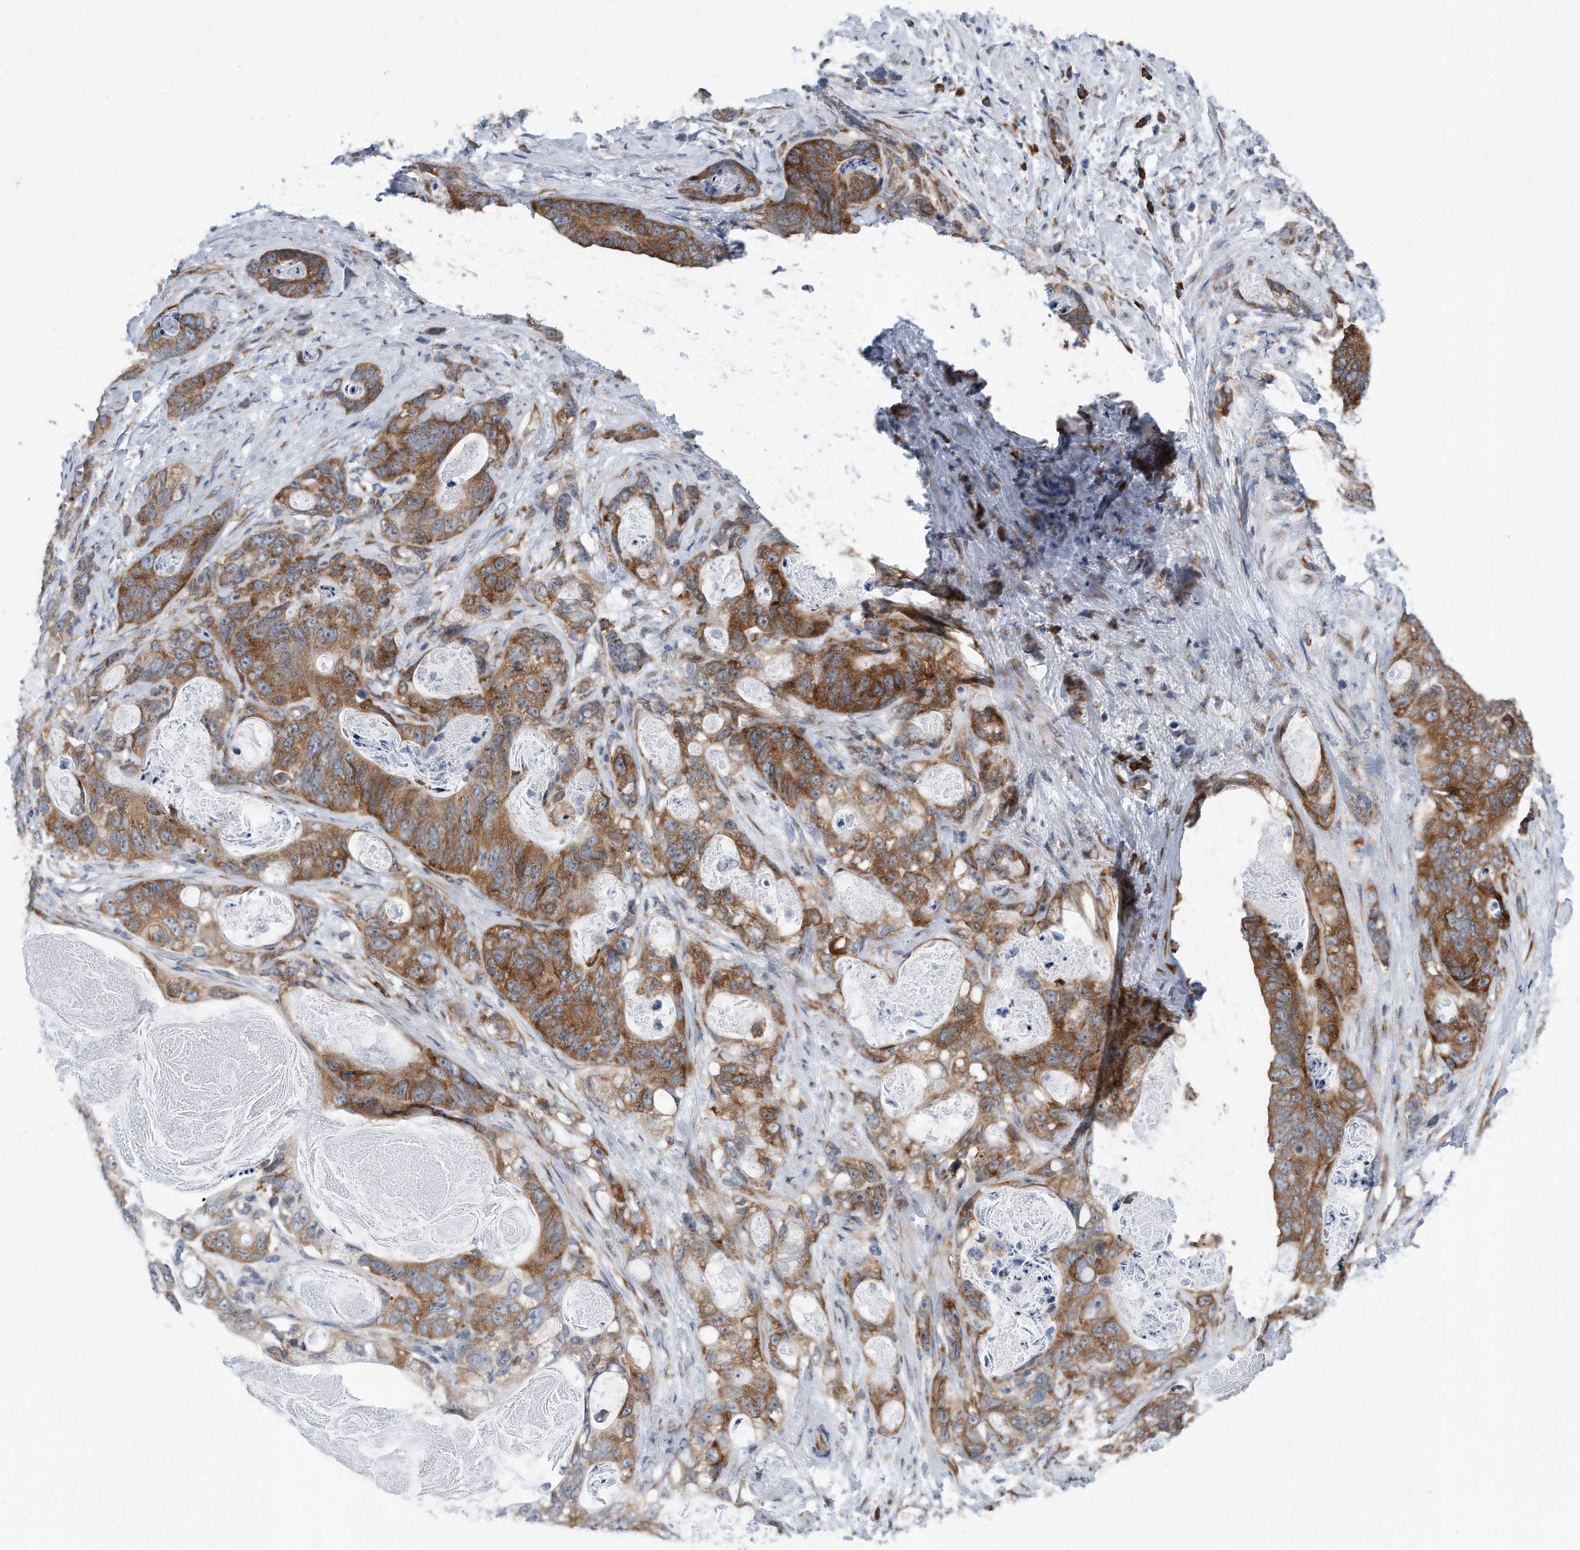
{"staining": {"intensity": "moderate", "quantity": ">75%", "location": "cytoplasmic/membranous"}, "tissue": "stomach cancer", "cell_type": "Tumor cells", "image_type": "cancer", "snomed": [{"axis": "morphology", "description": "Normal tissue, NOS"}, {"axis": "morphology", "description": "Adenocarcinoma, NOS"}, {"axis": "topography", "description": "Stomach"}], "caption": "There is medium levels of moderate cytoplasmic/membranous staining in tumor cells of stomach cancer, as demonstrated by immunohistochemical staining (brown color).", "gene": "RPL26L1", "patient": {"sex": "female", "age": 89}}